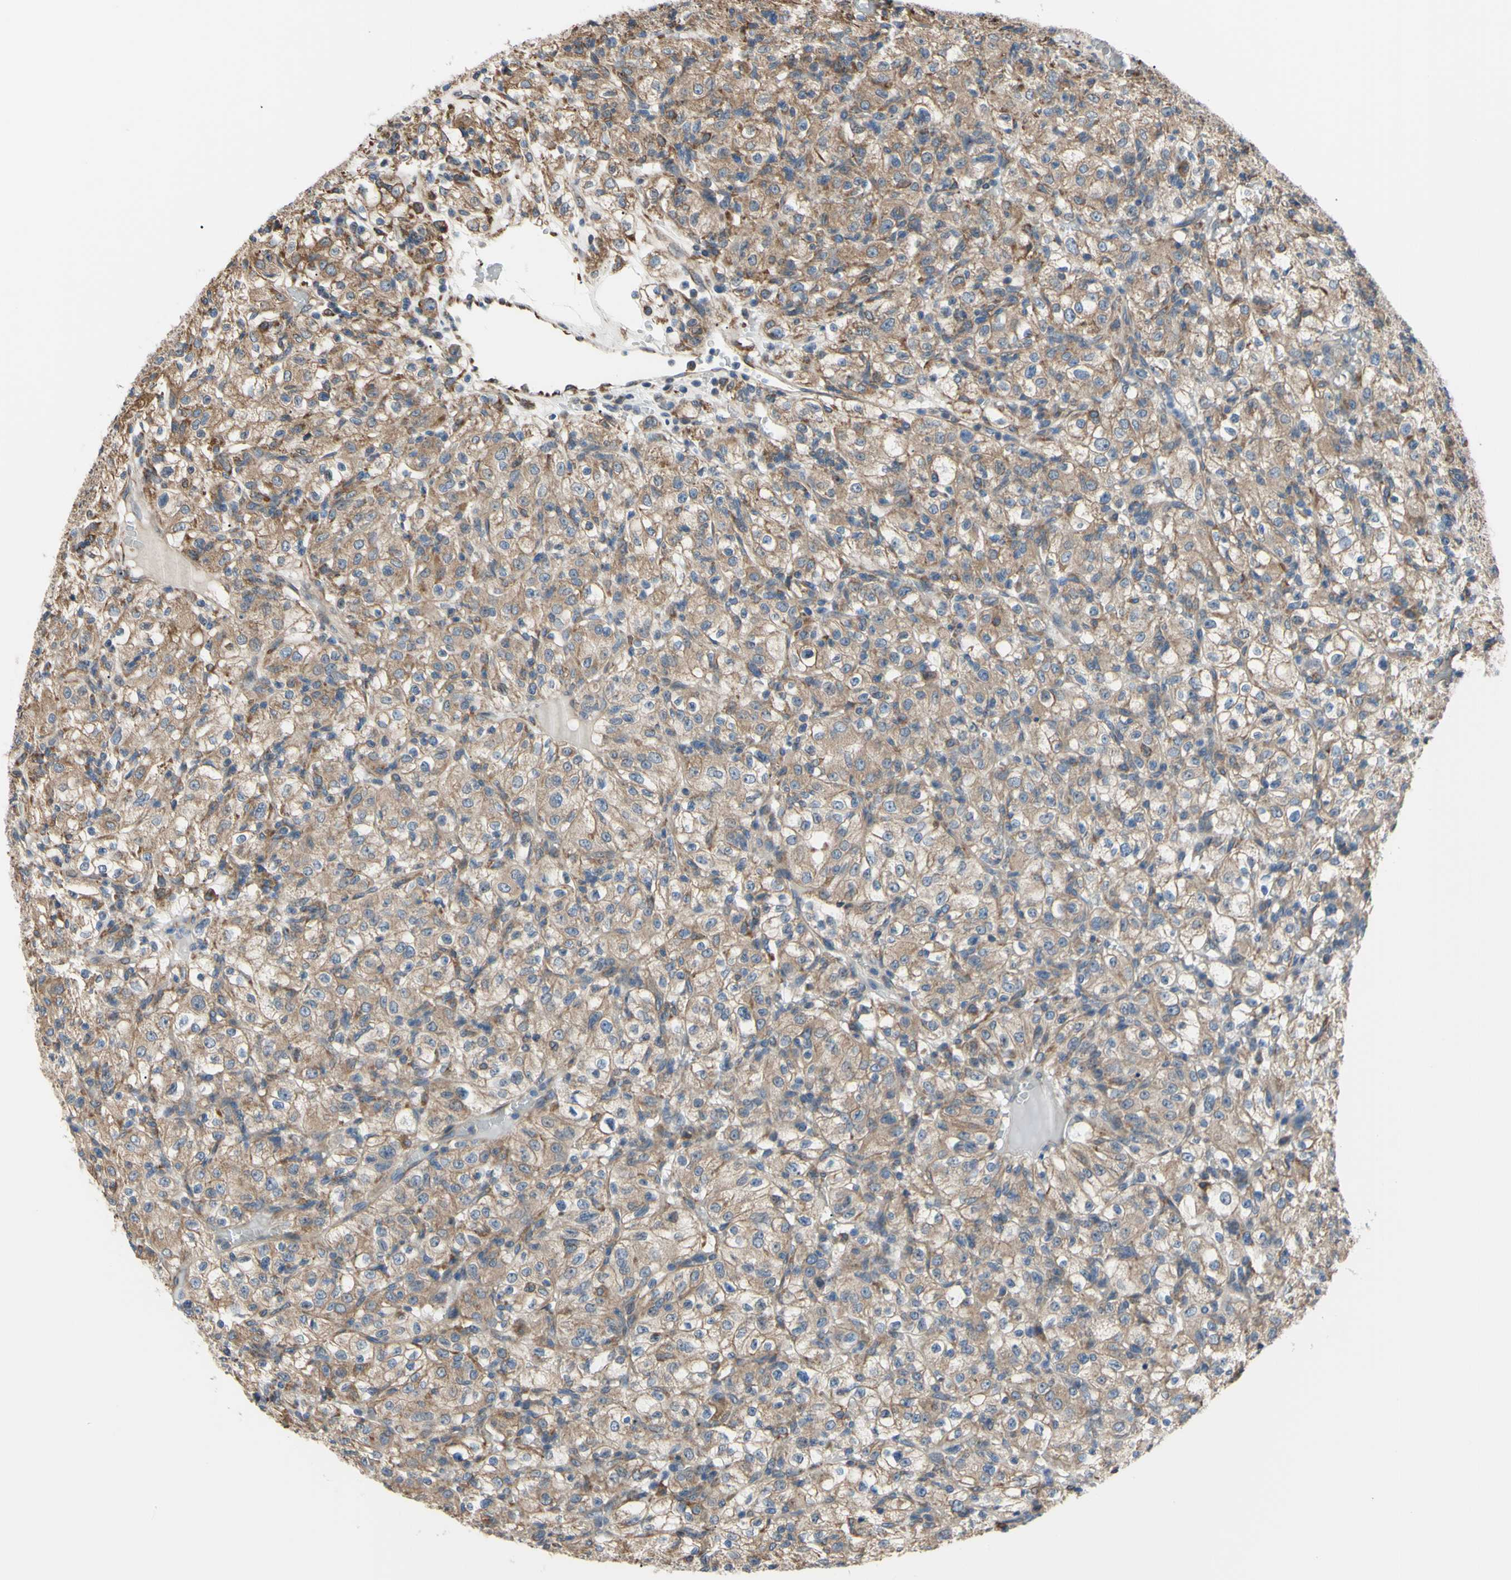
{"staining": {"intensity": "moderate", "quantity": ">75%", "location": "cytoplasmic/membranous"}, "tissue": "renal cancer", "cell_type": "Tumor cells", "image_type": "cancer", "snomed": [{"axis": "morphology", "description": "Normal tissue, NOS"}, {"axis": "morphology", "description": "Adenocarcinoma, NOS"}, {"axis": "topography", "description": "Kidney"}], "caption": "This micrograph exhibits renal adenocarcinoma stained with IHC to label a protein in brown. The cytoplasmic/membranous of tumor cells show moderate positivity for the protein. Nuclei are counter-stained blue.", "gene": "BMF", "patient": {"sex": "female", "age": 72}}